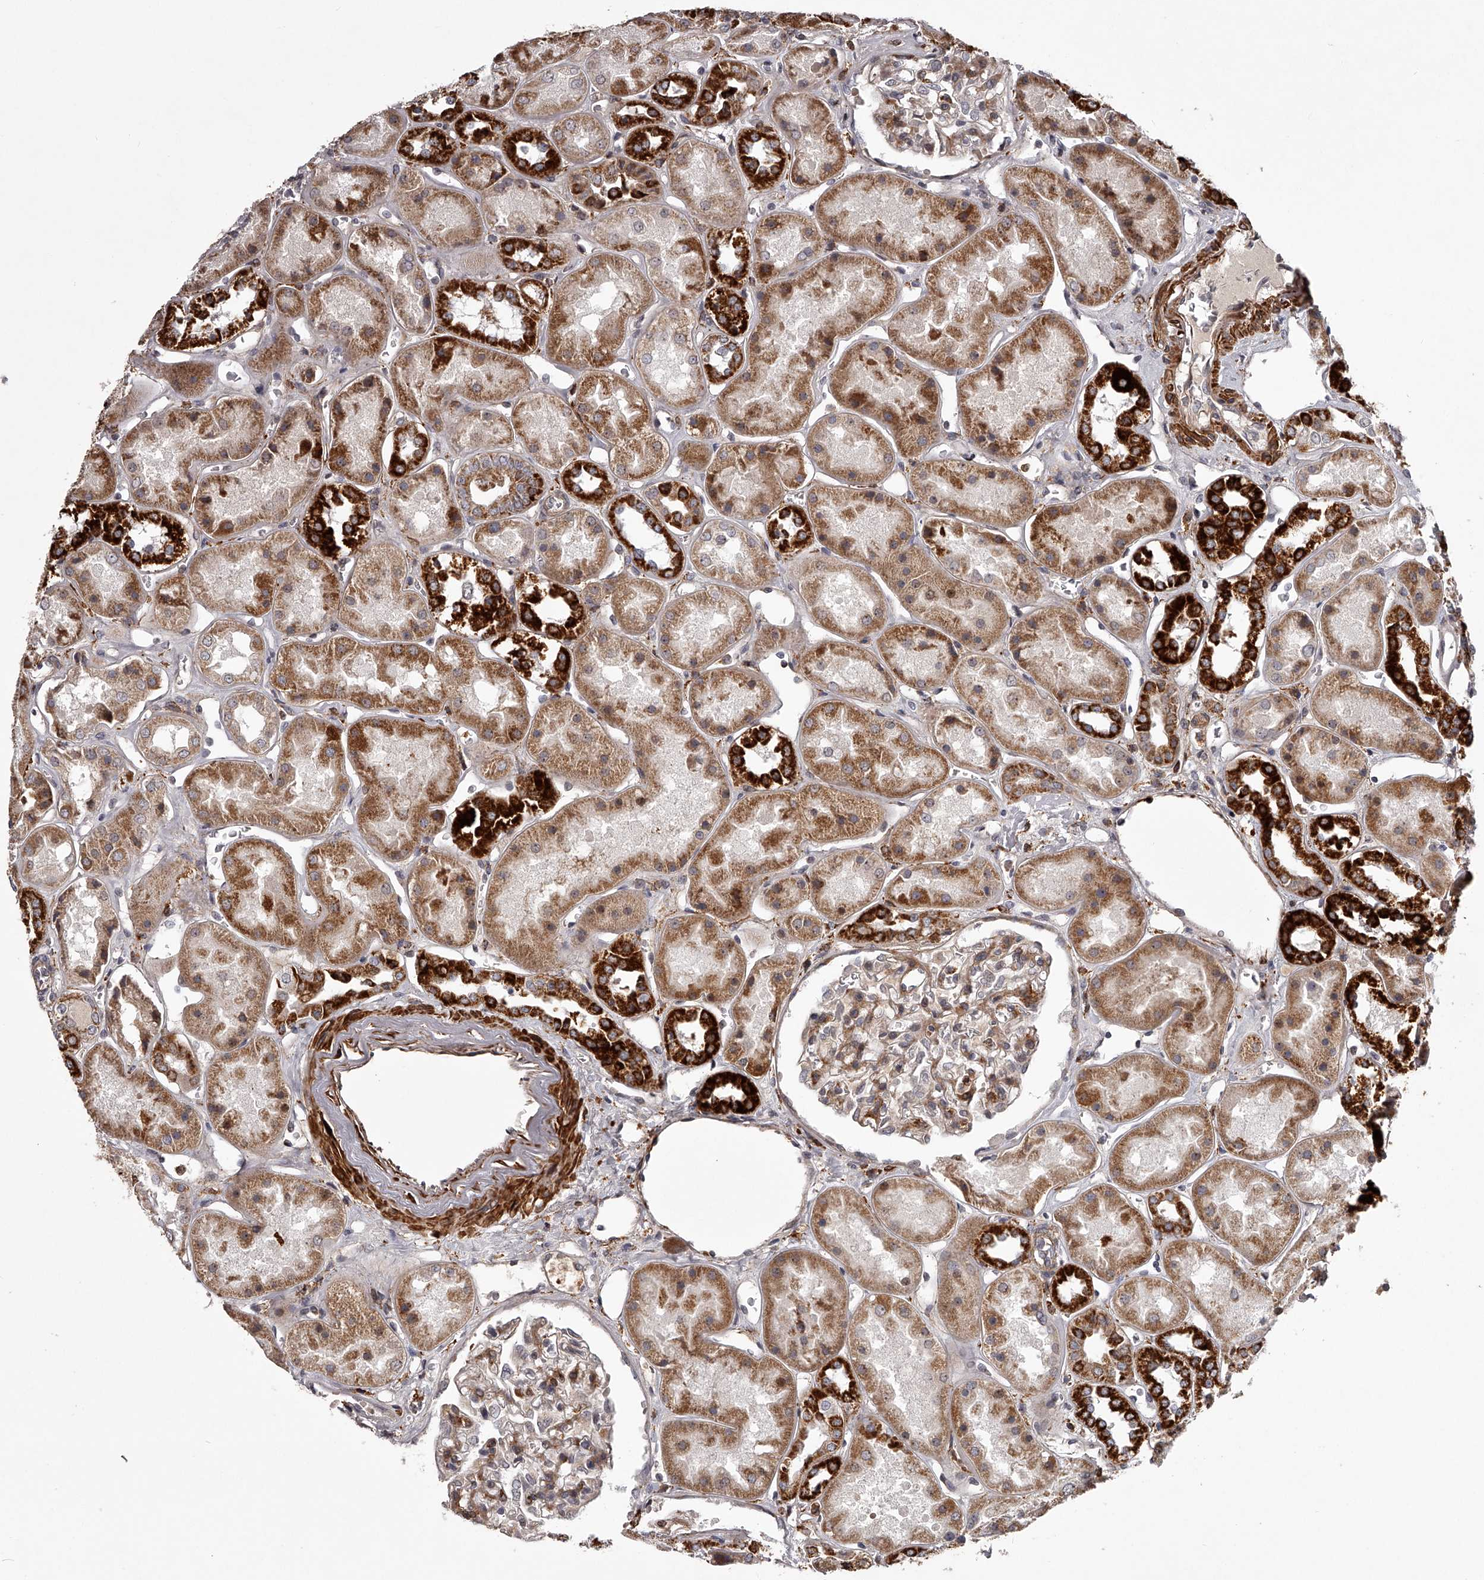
{"staining": {"intensity": "moderate", "quantity": "25%-75%", "location": "cytoplasmic/membranous"}, "tissue": "kidney", "cell_type": "Cells in glomeruli", "image_type": "normal", "snomed": [{"axis": "morphology", "description": "Normal tissue, NOS"}, {"axis": "topography", "description": "Kidney"}], "caption": "Benign kidney was stained to show a protein in brown. There is medium levels of moderate cytoplasmic/membranous positivity in about 25%-75% of cells in glomeruli. The staining was performed using DAB (3,3'-diaminobenzidine) to visualize the protein expression in brown, while the nuclei were stained in blue with hematoxylin (Magnification: 20x).", "gene": "RRP36", "patient": {"sex": "male", "age": 70}}